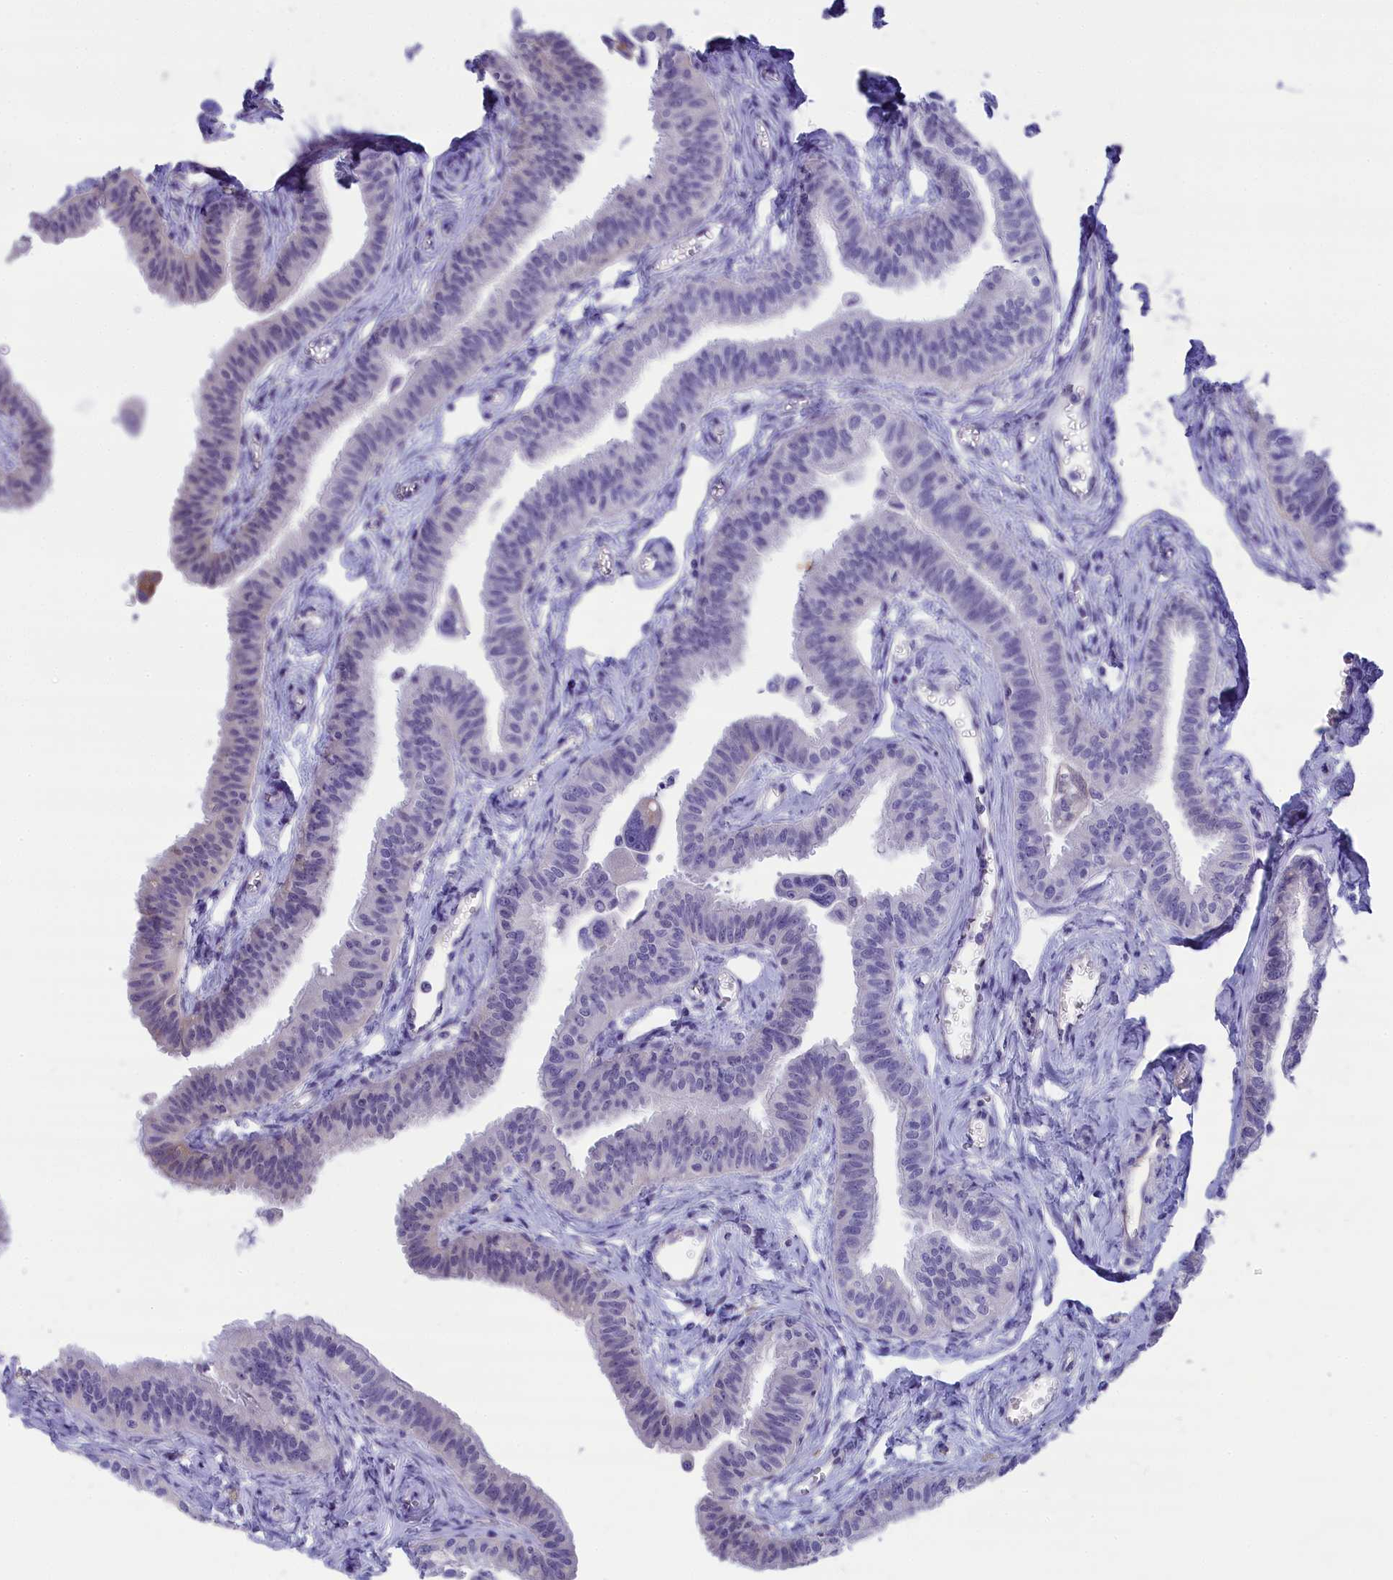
{"staining": {"intensity": "moderate", "quantity": "<25%", "location": "cytoplasmic/membranous"}, "tissue": "fallopian tube", "cell_type": "Glandular cells", "image_type": "normal", "snomed": [{"axis": "morphology", "description": "Normal tissue, NOS"}, {"axis": "morphology", "description": "Carcinoma, NOS"}, {"axis": "topography", "description": "Fallopian tube"}, {"axis": "topography", "description": "Ovary"}], "caption": "Immunohistochemistry staining of normal fallopian tube, which shows low levels of moderate cytoplasmic/membranous positivity in approximately <25% of glandular cells indicating moderate cytoplasmic/membranous protein expression. The staining was performed using DAB (3,3'-diaminobenzidine) (brown) for protein detection and nuclei were counterstained in hematoxylin (blue).", "gene": "TACSTD2", "patient": {"sex": "female", "age": 59}}